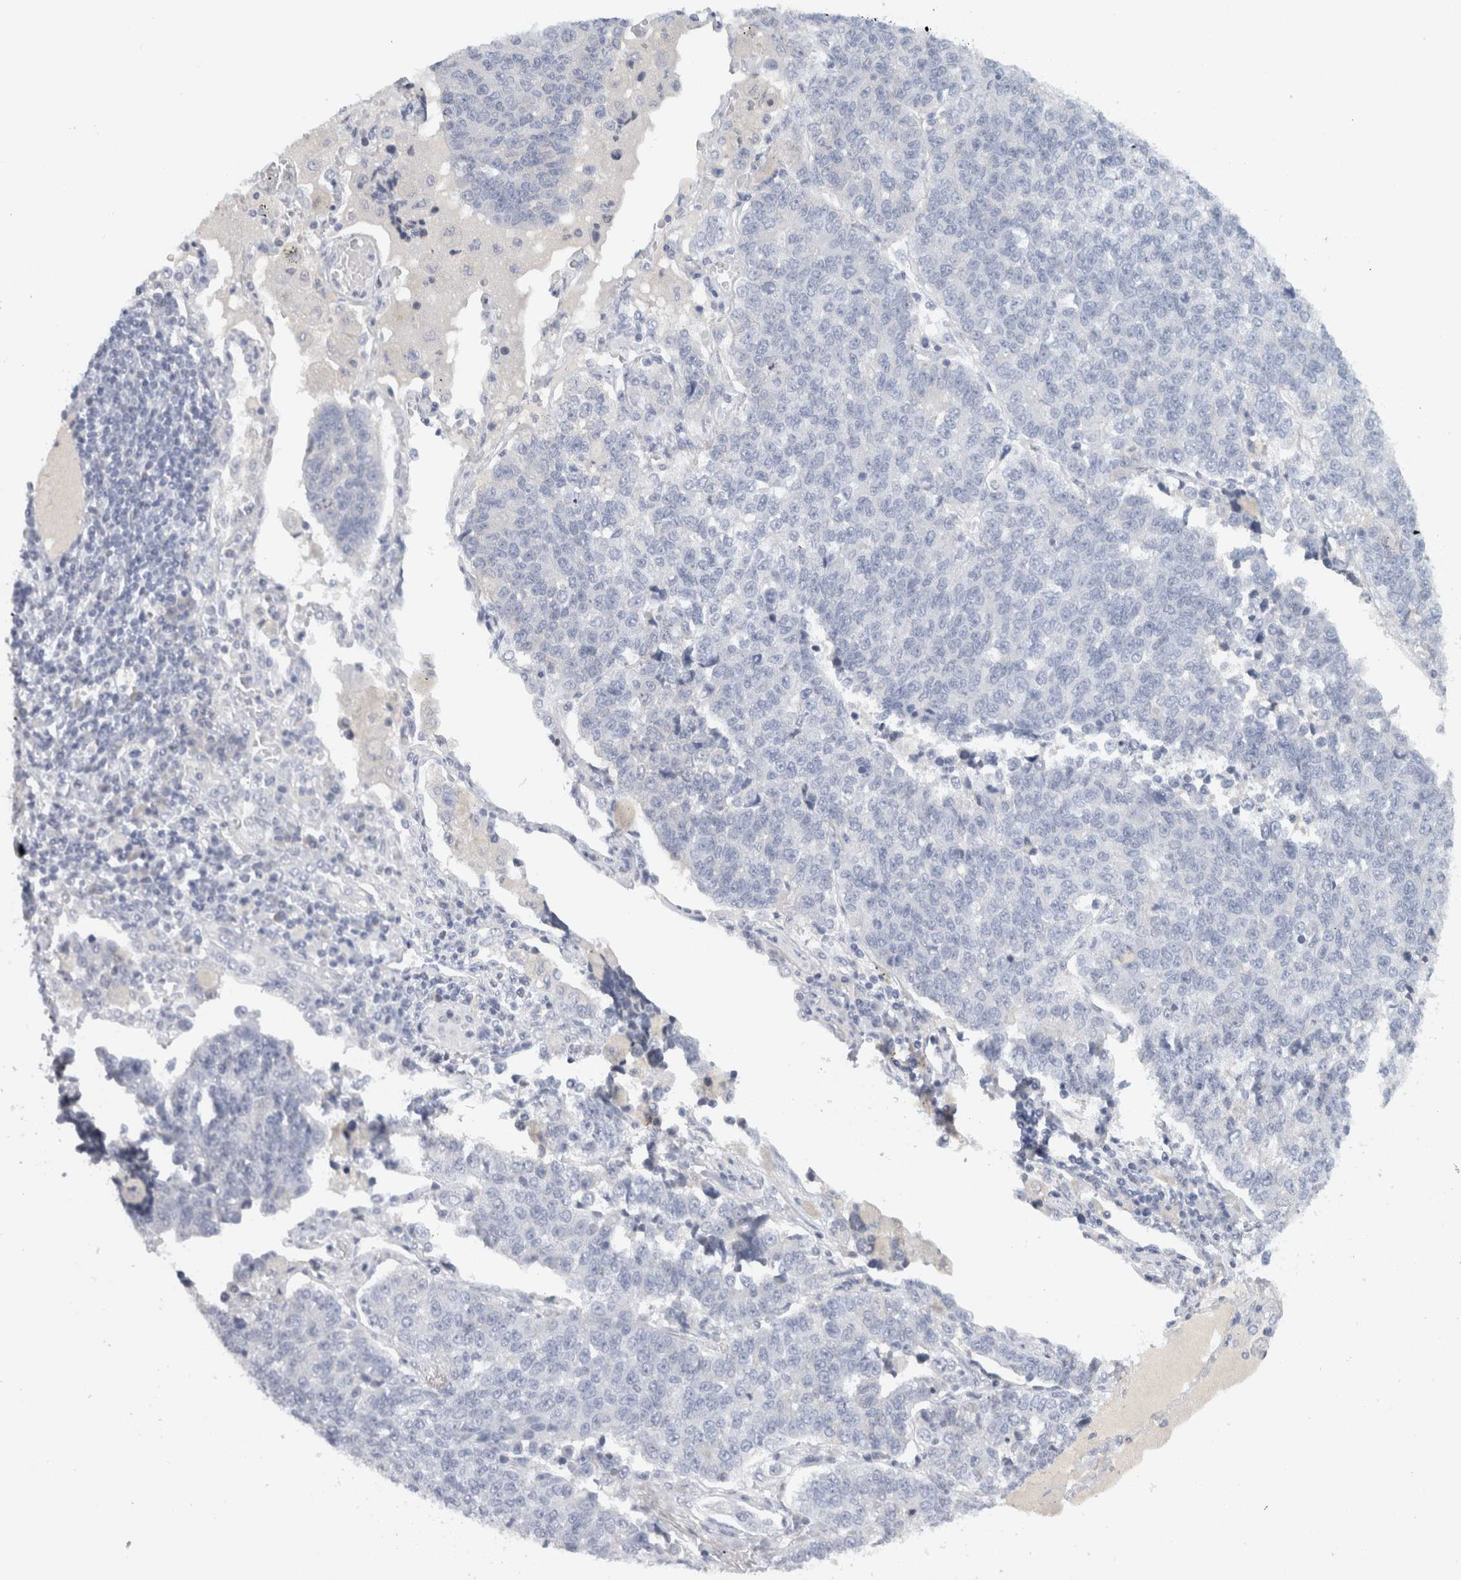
{"staining": {"intensity": "negative", "quantity": "none", "location": "none"}, "tissue": "lung cancer", "cell_type": "Tumor cells", "image_type": "cancer", "snomed": [{"axis": "morphology", "description": "Adenocarcinoma, NOS"}, {"axis": "topography", "description": "Lung"}], "caption": "A histopathology image of human lung cancer (adenocarcinoma) is negative for staining in tumor cells.", "gene": "STK31", "patient": {"sex": "male", "age": 49}}